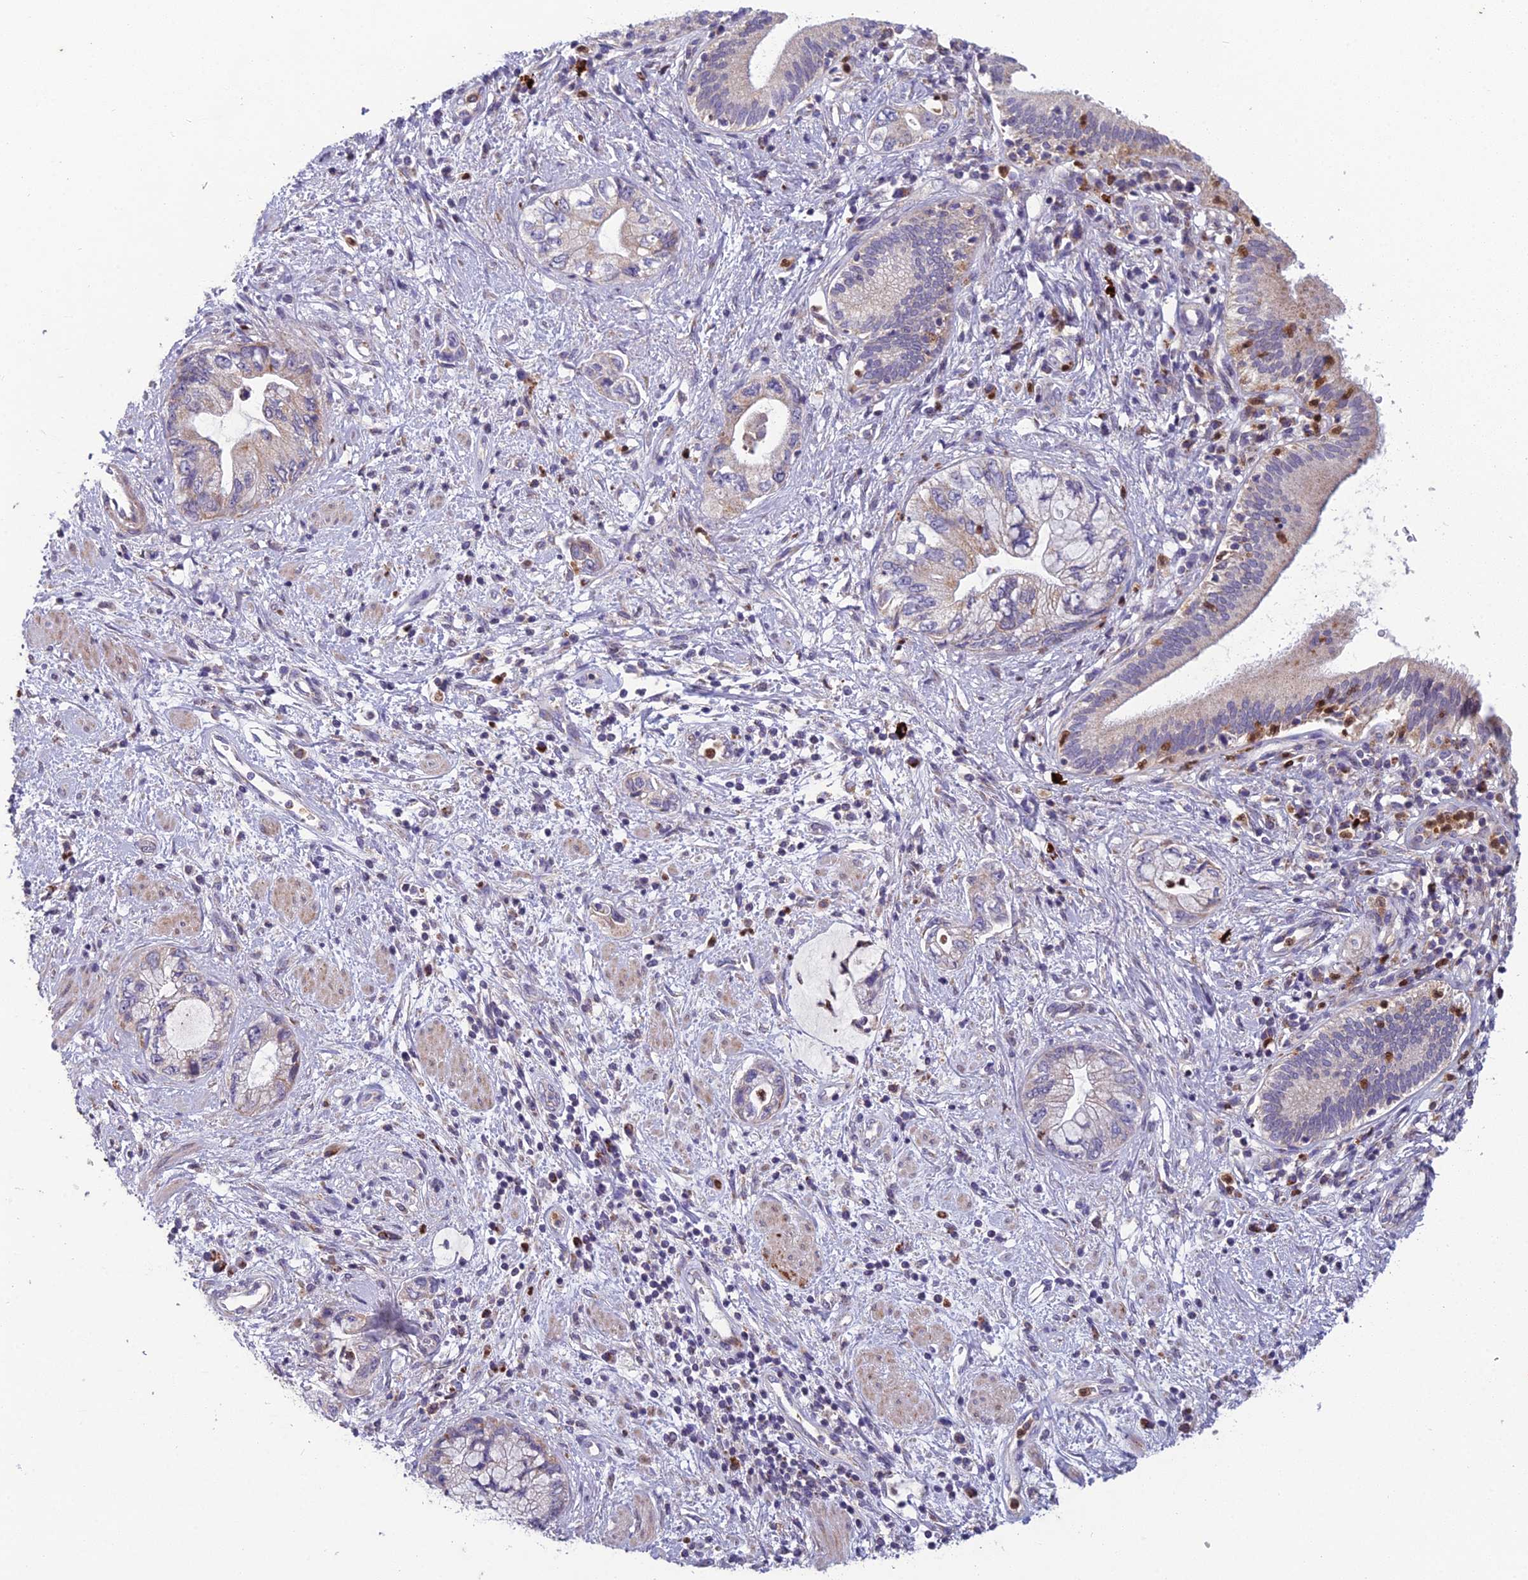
{"staining": {"intensity": "weak", "quantity": "25%-75%", "location": "cytoplasmic/membranous"}, "tissue": "pancreatic cancer", "cell_type": "Tumor cells", "image_type": "cancer", "snomed": [{"axis": "morphology", "description": "Adenocarcinoma, NOS"}, {"axis": "topography", "description": "Pancreas"}], "caption": "A brown stain highlights weak cytoplasmic/membranous staining of a protein in adenocarcinoma (pancreatic) tumor cells.", "gene": "ENSG00000188897", "patient": {"sex": "female", "age": 73}}